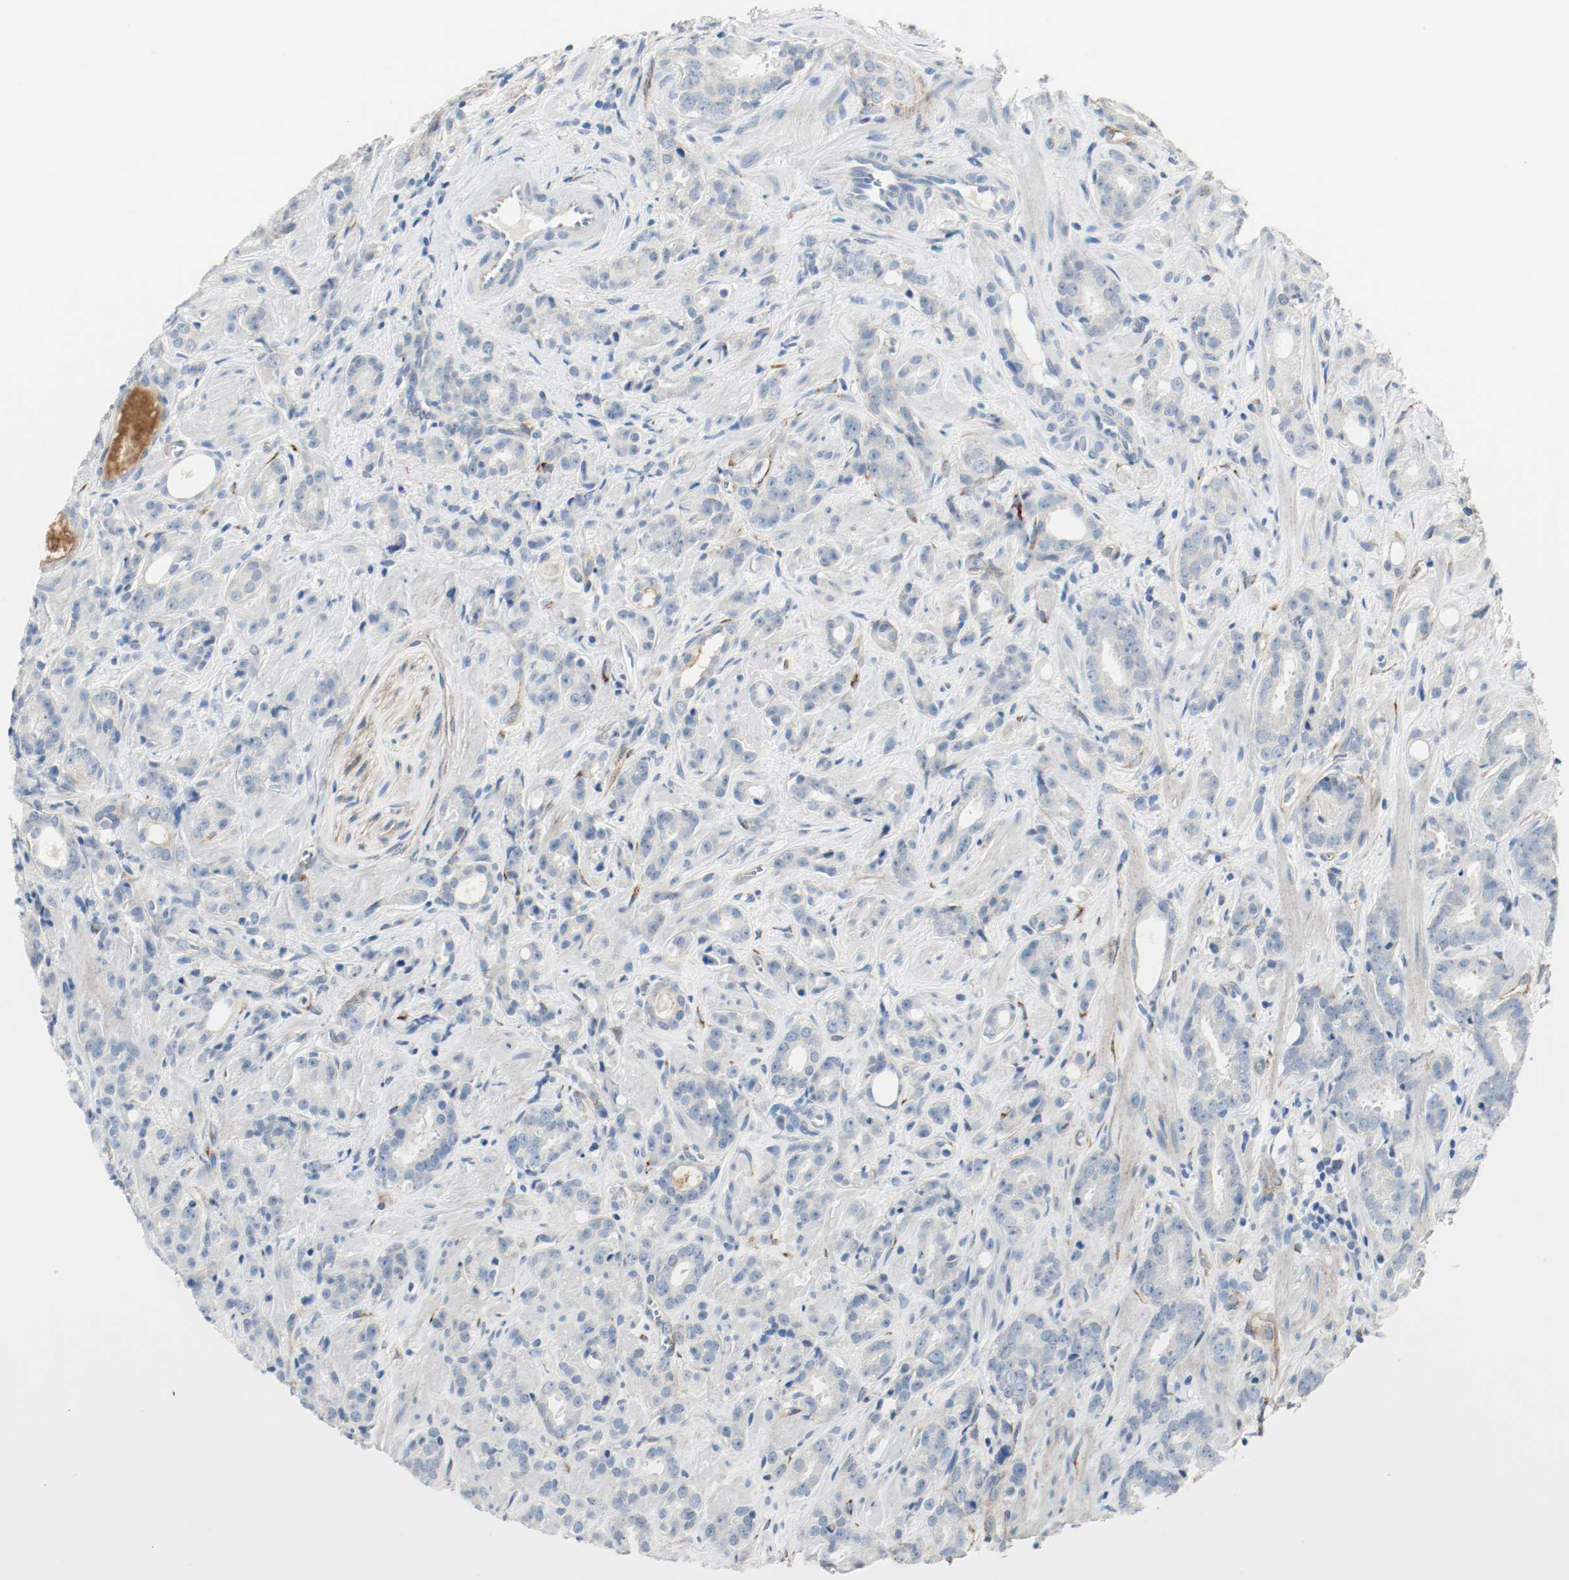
{"staining": {"intensity": "negative", "quantity": "none", "location": "none"}, "tissue": "prostate cancer", "cell_type": "Tumor cells", "image_type": "cancer", "snomed": [{"axis": "morphology", "description": "Adenocarcinoma, Low grade"}, {"axis": "topography", "description": "Prostate"}], "caption": "Immunohistochemistry (IHC) of prostate low-grade adenocarcinoma shows no expression in tumor cells. (DAB immunohistochemistry visualized using brightfield microscopy, high magnification).", "gene": "LAMB1", "patient": {"sex": "male", "age": 57}}